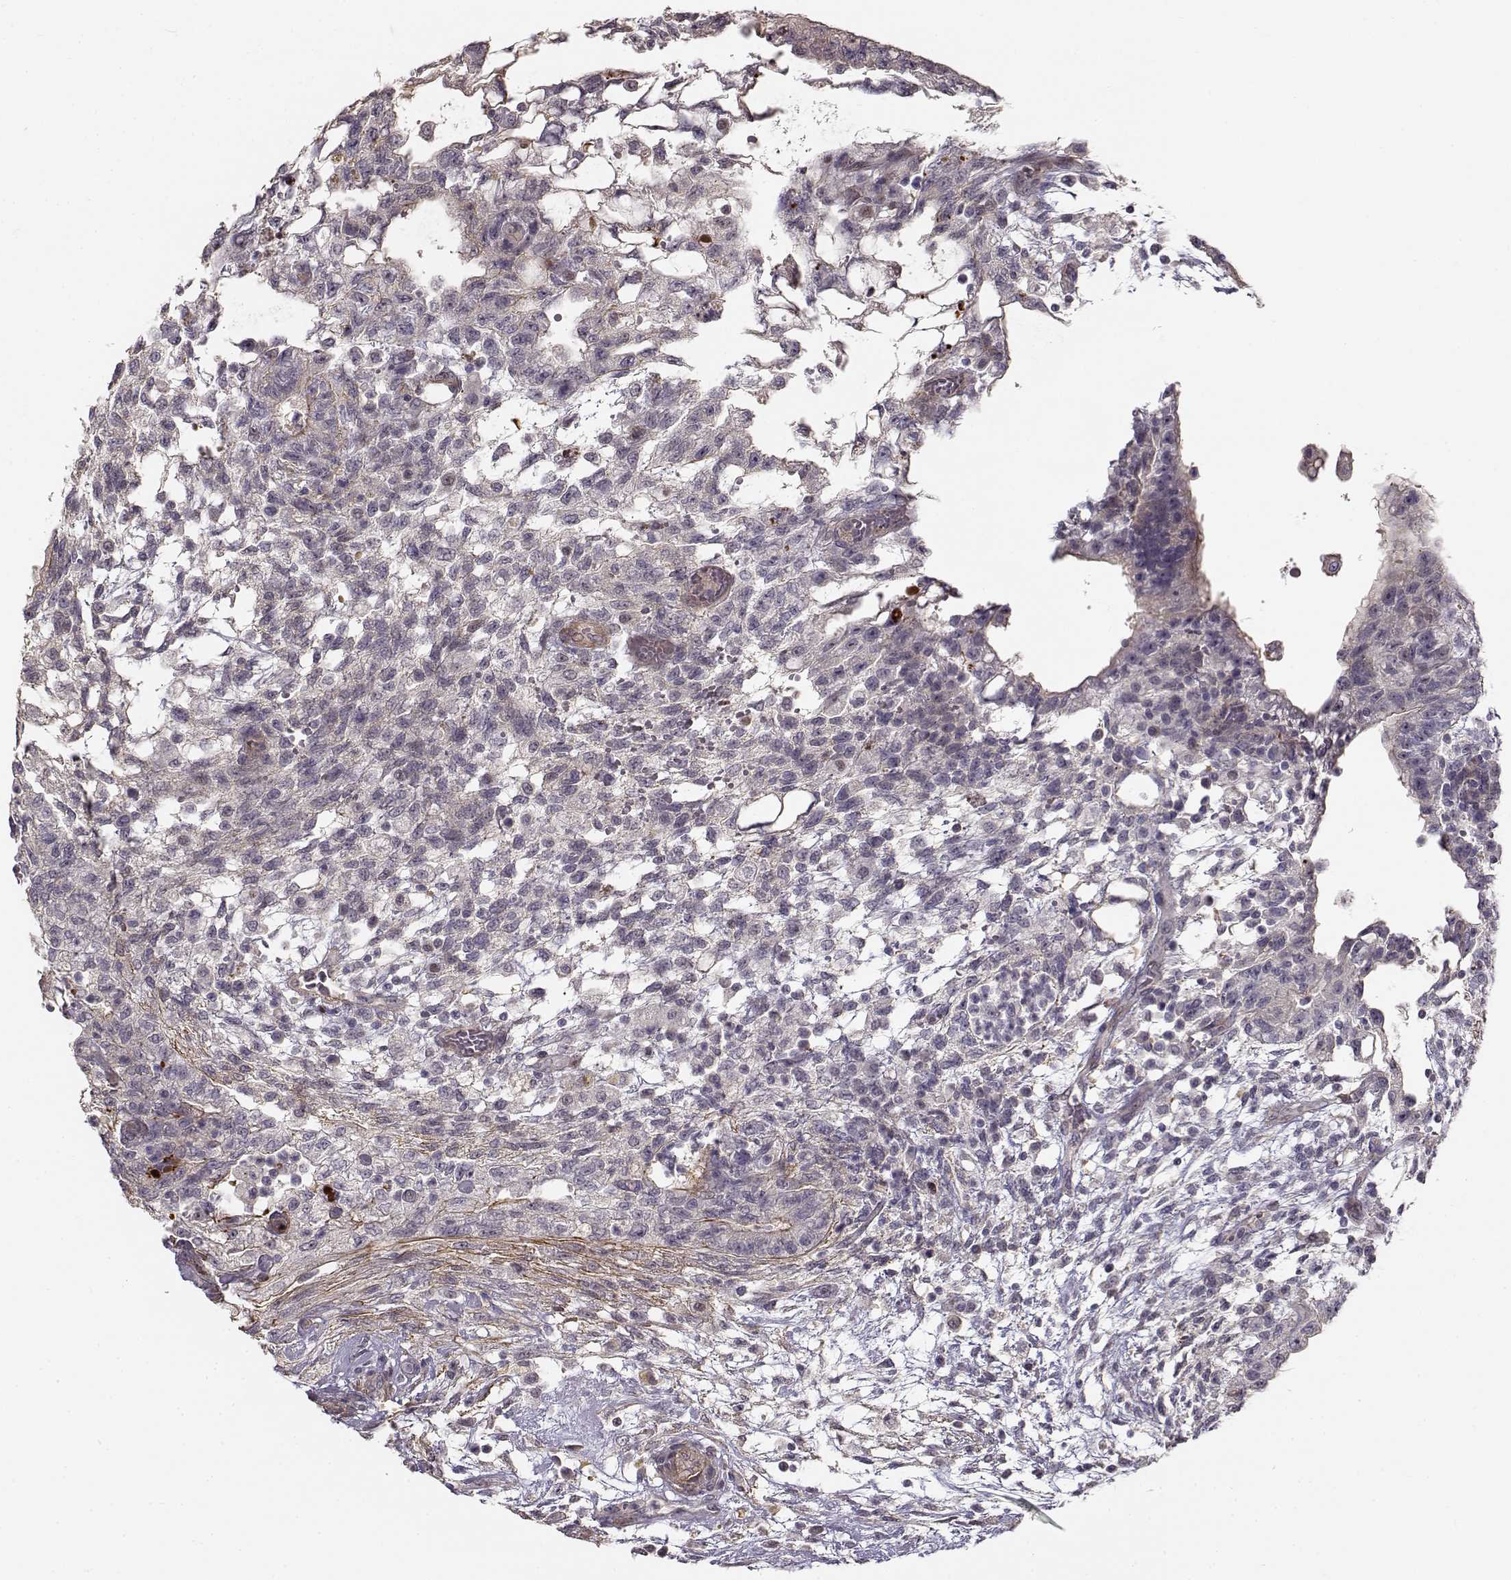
{"staining": {"intensity": "negative", "quantity": "none", "location": "none"}, "tissue": "testis cancer", "cell_type": "Tumor cells", "image_type": "cancer", "snomed": [{"axis": "morphology", "description": "Carcinoma, Embryonal, NOS"}, {"axis": "topography", "description": "Testis"}], "caption": "Immunohistochemistry (IHC) of testis cancer (embryonal carcinoma) demonstrates no expression in tumor cells.", "gene": "RGS9BP", "patient": {"sex": "male", "age": 32}}